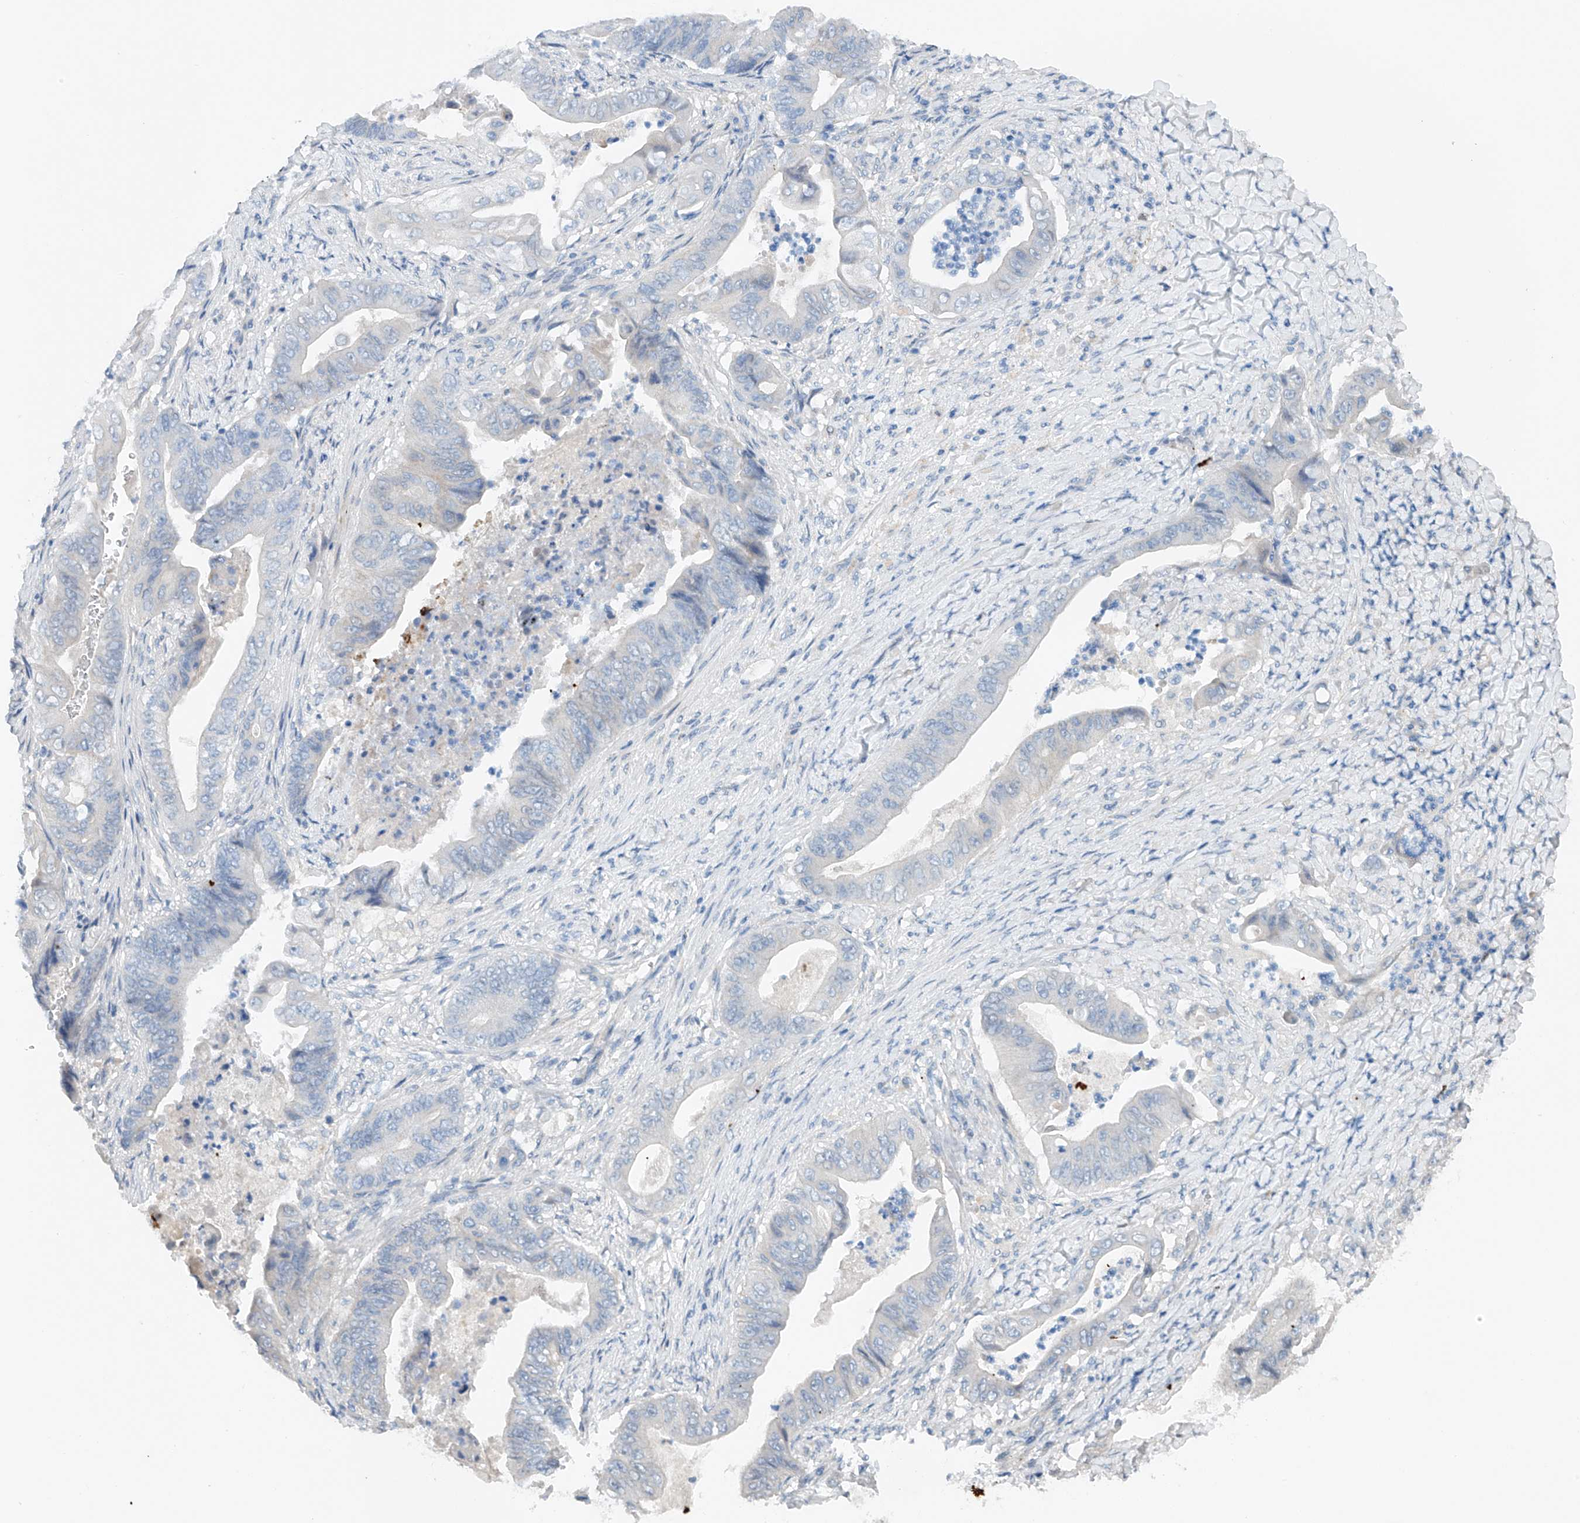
{"staining": {"intensity": "negative", "quantity": "none", "location": "none"}, "tissue": "stomach cancer", "cell_type": "Tumor cells", "image_type": "cancer", "snomed": [{"axis": "morphology", "description": "Adenocarcinoma, NOS"}, {"axis": "topography", "description": "Stomach"}], "caption": "DAB immunohistochemical staining of human stomach cancer (adenocarcinoma) reveals no significant positivity in tumor cells.", "gene": "CEP85L", "patient": {"sex": "female", "age": 73}}